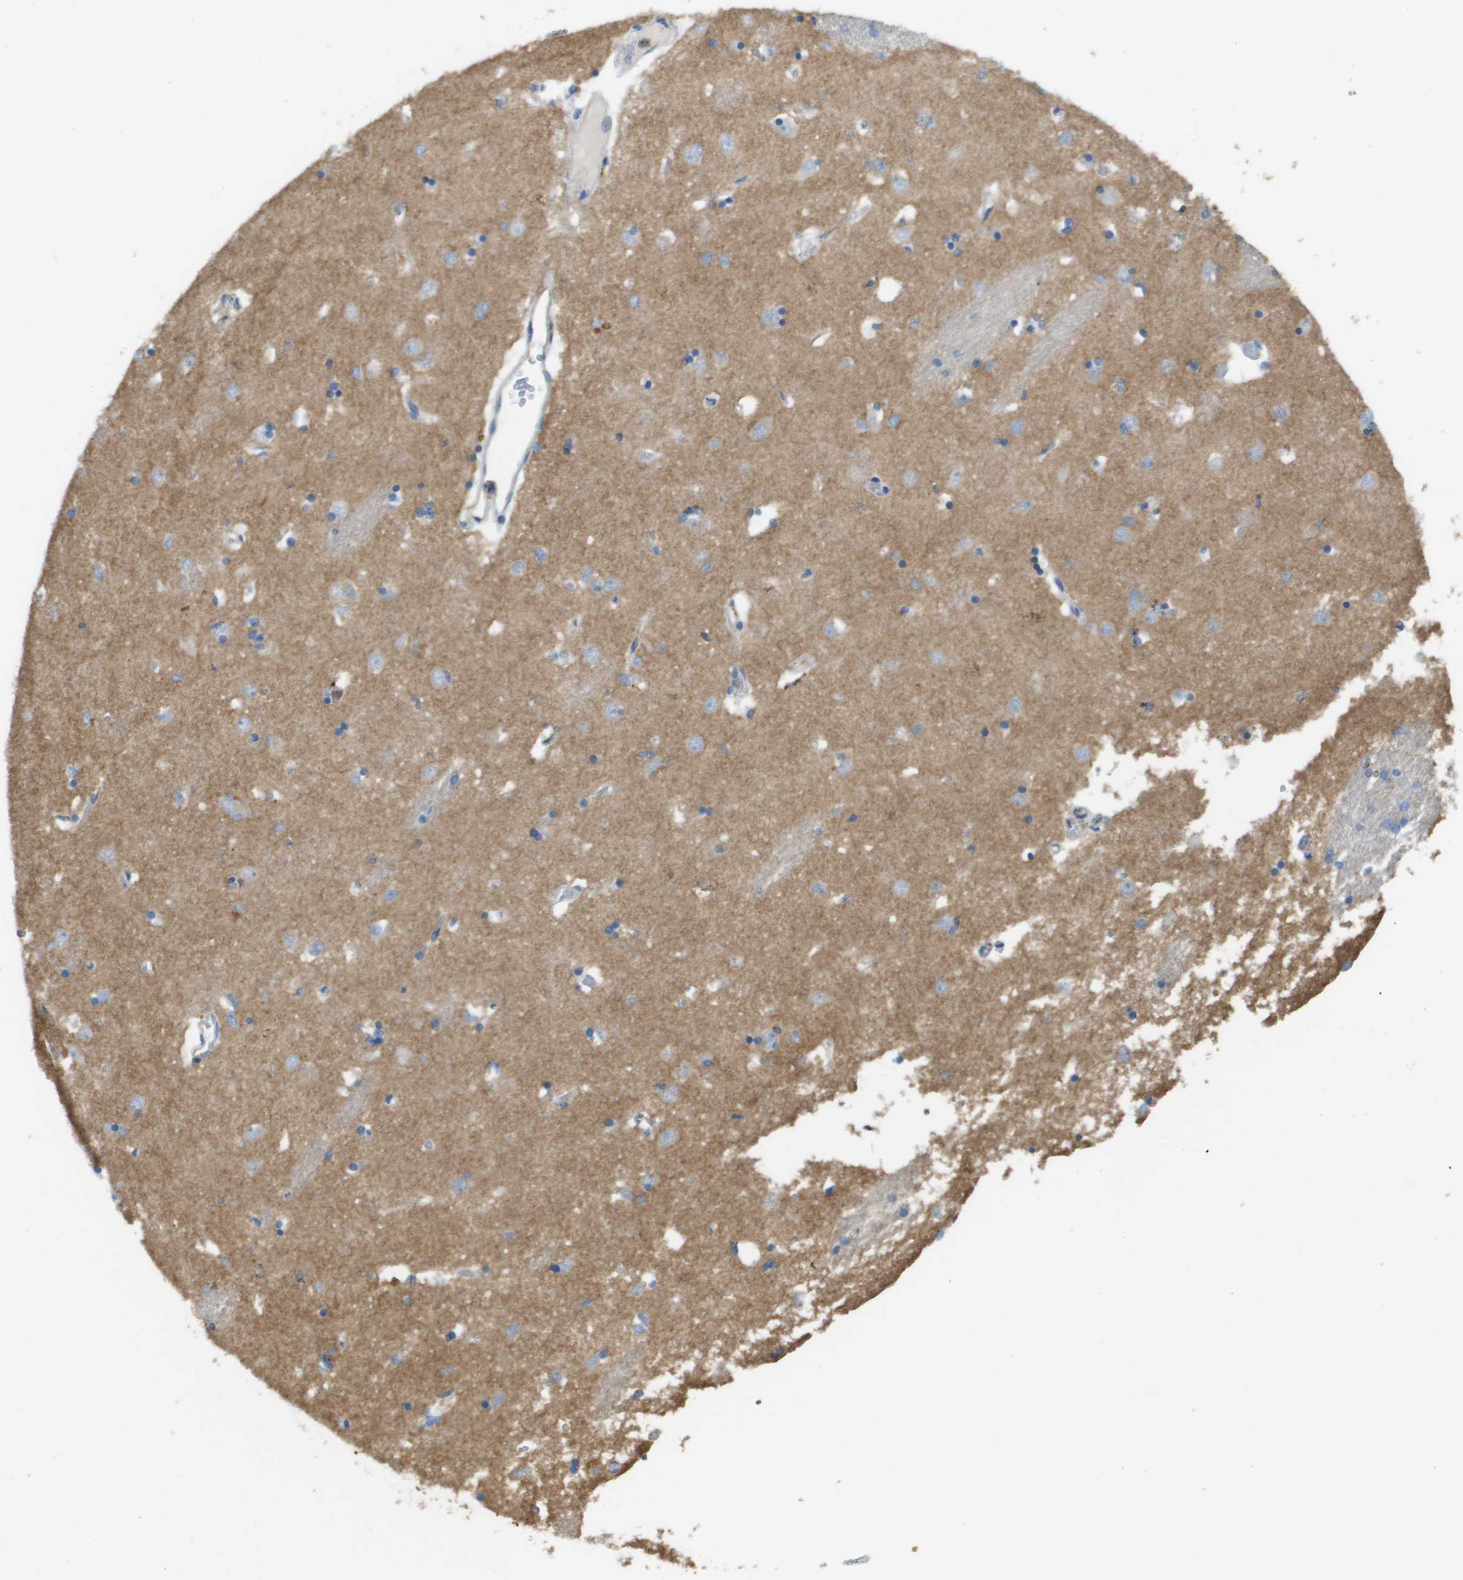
{"staining": {"intensity": "negative", "quantity": "none", "location": "none"}, "tissue": "caudate", "cell_type": "Glial cells", "image_type": "normal", "snomed": [{"axis": "morphology", "description": "Normal tissue, NOS"}, {"axis": "topography", "description": "Lateral ventricle wall"}], "caption": "There is no significant staining in glial cells of caudate. (DAB (3,3'-diaminobenzidine) IHC visualized using brightfield microscopy, high magnification).", "gene": "MYH11", "patient": {"sex": "female", "age": 19}}